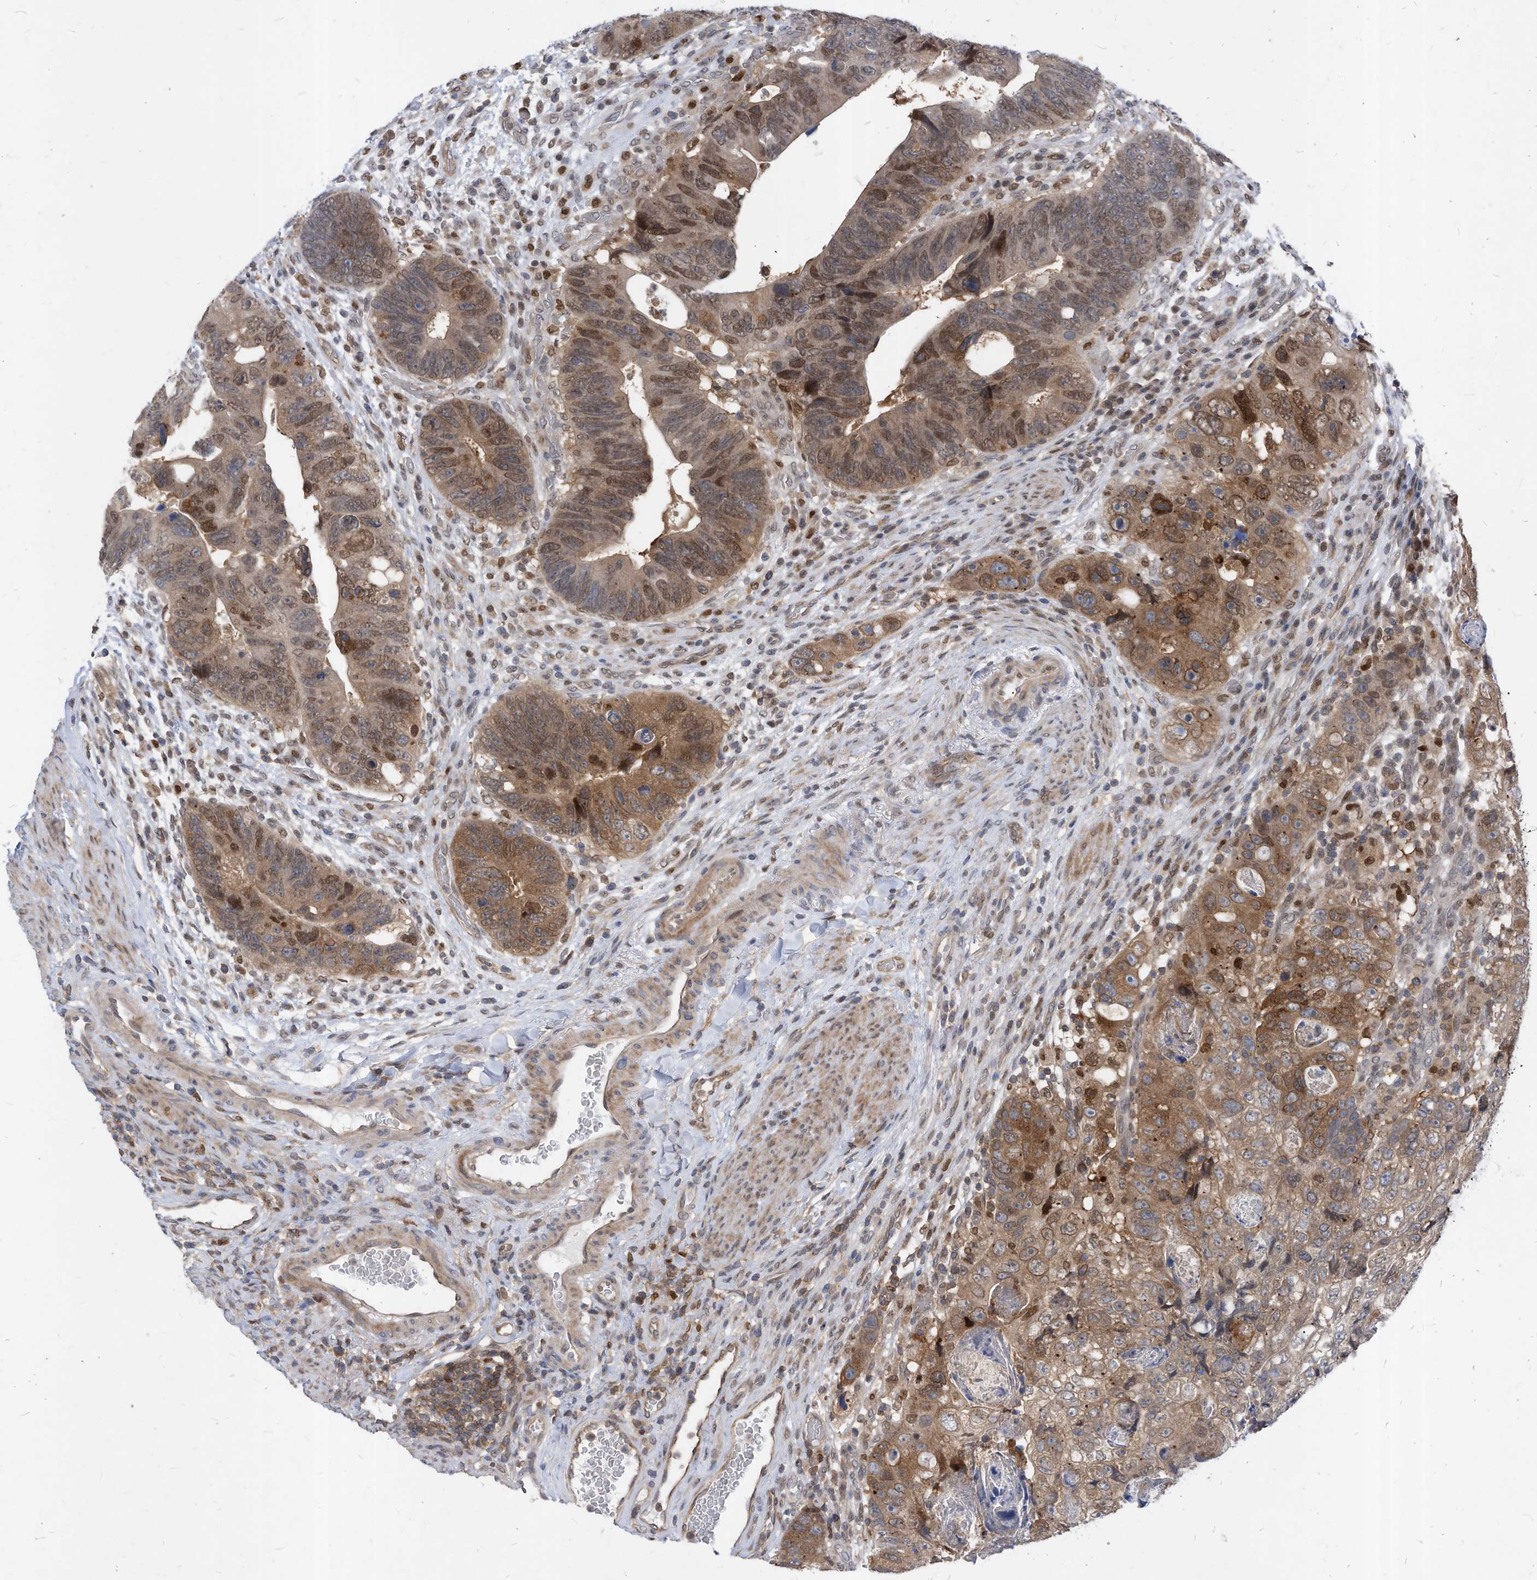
{"staining": {"intensity": "moderate", "quantity": ">75%", "location": "cytoplasmic/membranous,nuclear"}, "tissue": "colorectal cancer", "cell_type": "Tumor cells", "image_type": "cancer", "snomed": [{"axis": "morphology", "description": "Adenocarcinoma, NOS"}, {"axis": "topography", "description": "Rectum"}], "caption": "Protein expression analysis of colorectal cancer (adenocarcinoma) shows moderate cytoplasmic/membranous and nuclear staining in about >75% of tumor cells. (brown staining indicates protein expression, while blue staining denotes nuclei).", "gene": "KPNB1", "patient": {"sex": "male", "age": 59}}